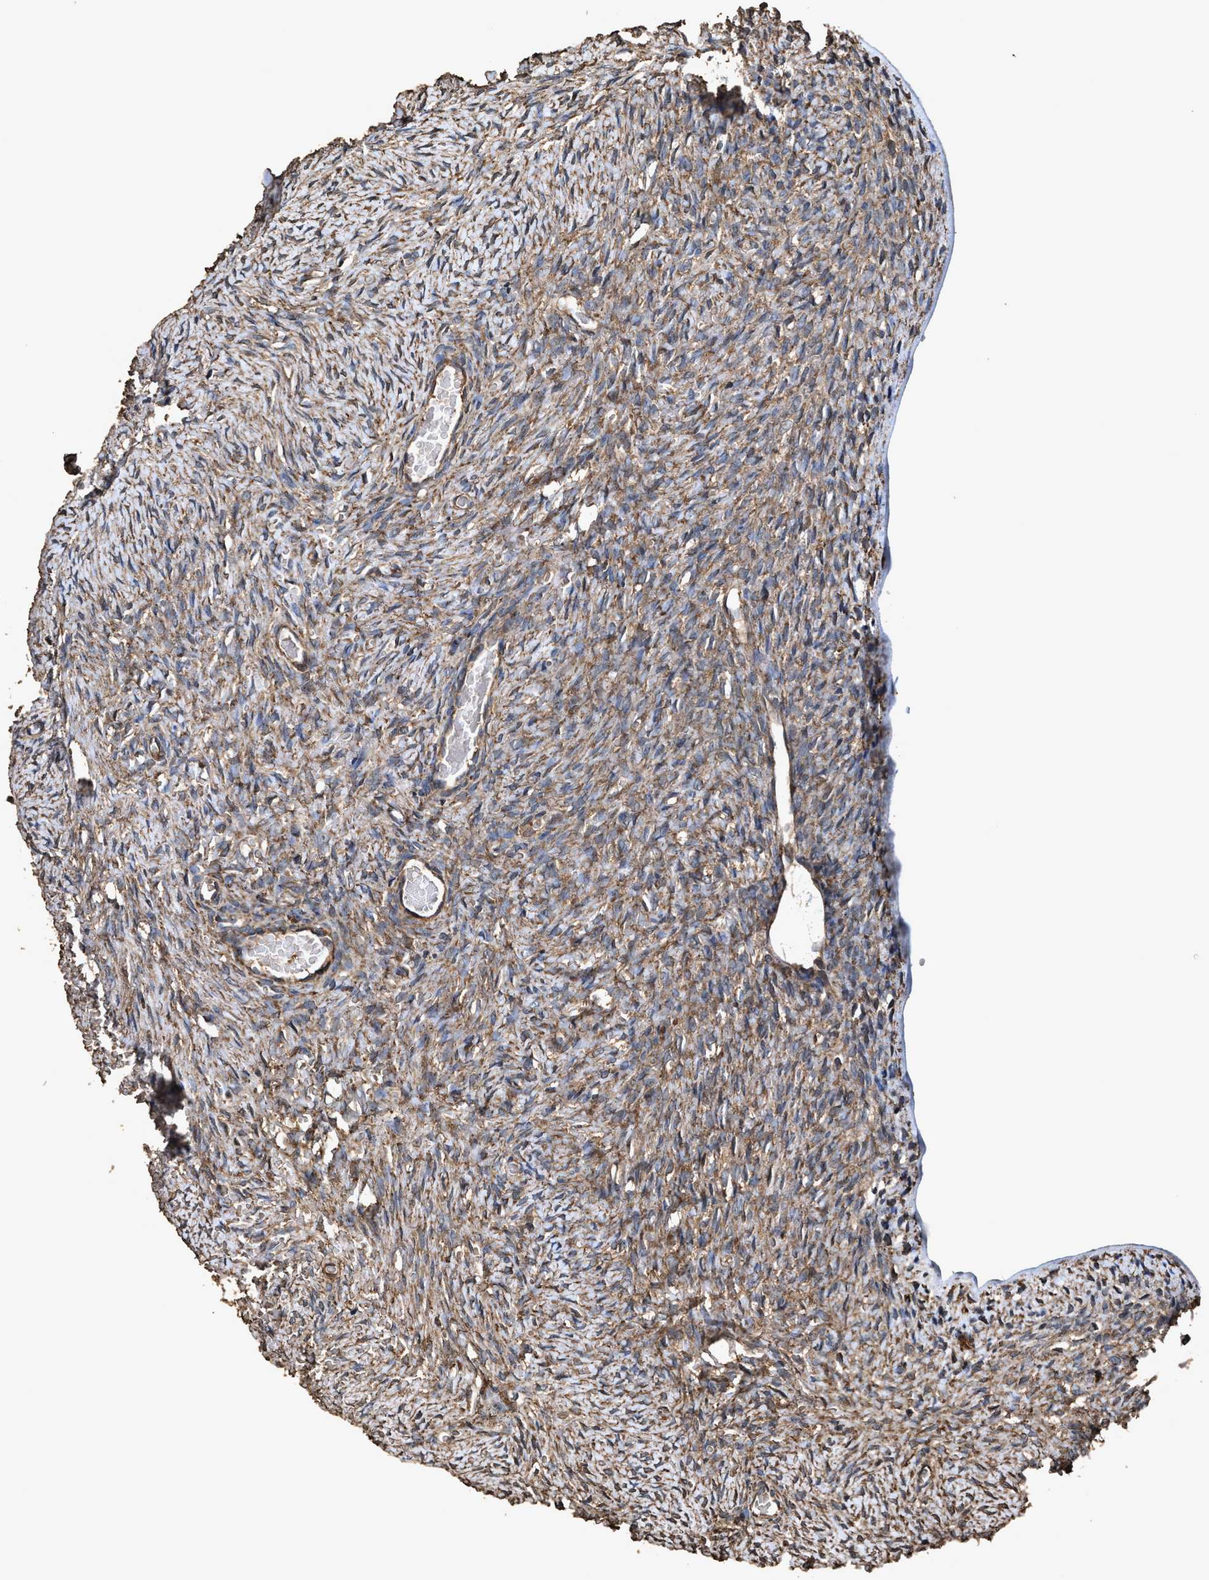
{"staining": {"intensity": "strong", "quantity": ">75%", "location": "cytoplasmic/membranous"}, "tissue": "ovary", "cell_type": "Follicle cells", "image_type": "normal", "snomed": [{"axis": "morphology", "description": "Normal tissue, NOS"}, {"axis": "topography", "description": "Ovary"}], "caption": "About >75% of follicle cells in unremarkable human ovary reveal strong cytoplasmic/membranous protein staining as visualized by brown immunohistochemical staining.", "gene": "ZMYND19", "patient": {"sex": "female", "age": 27}}